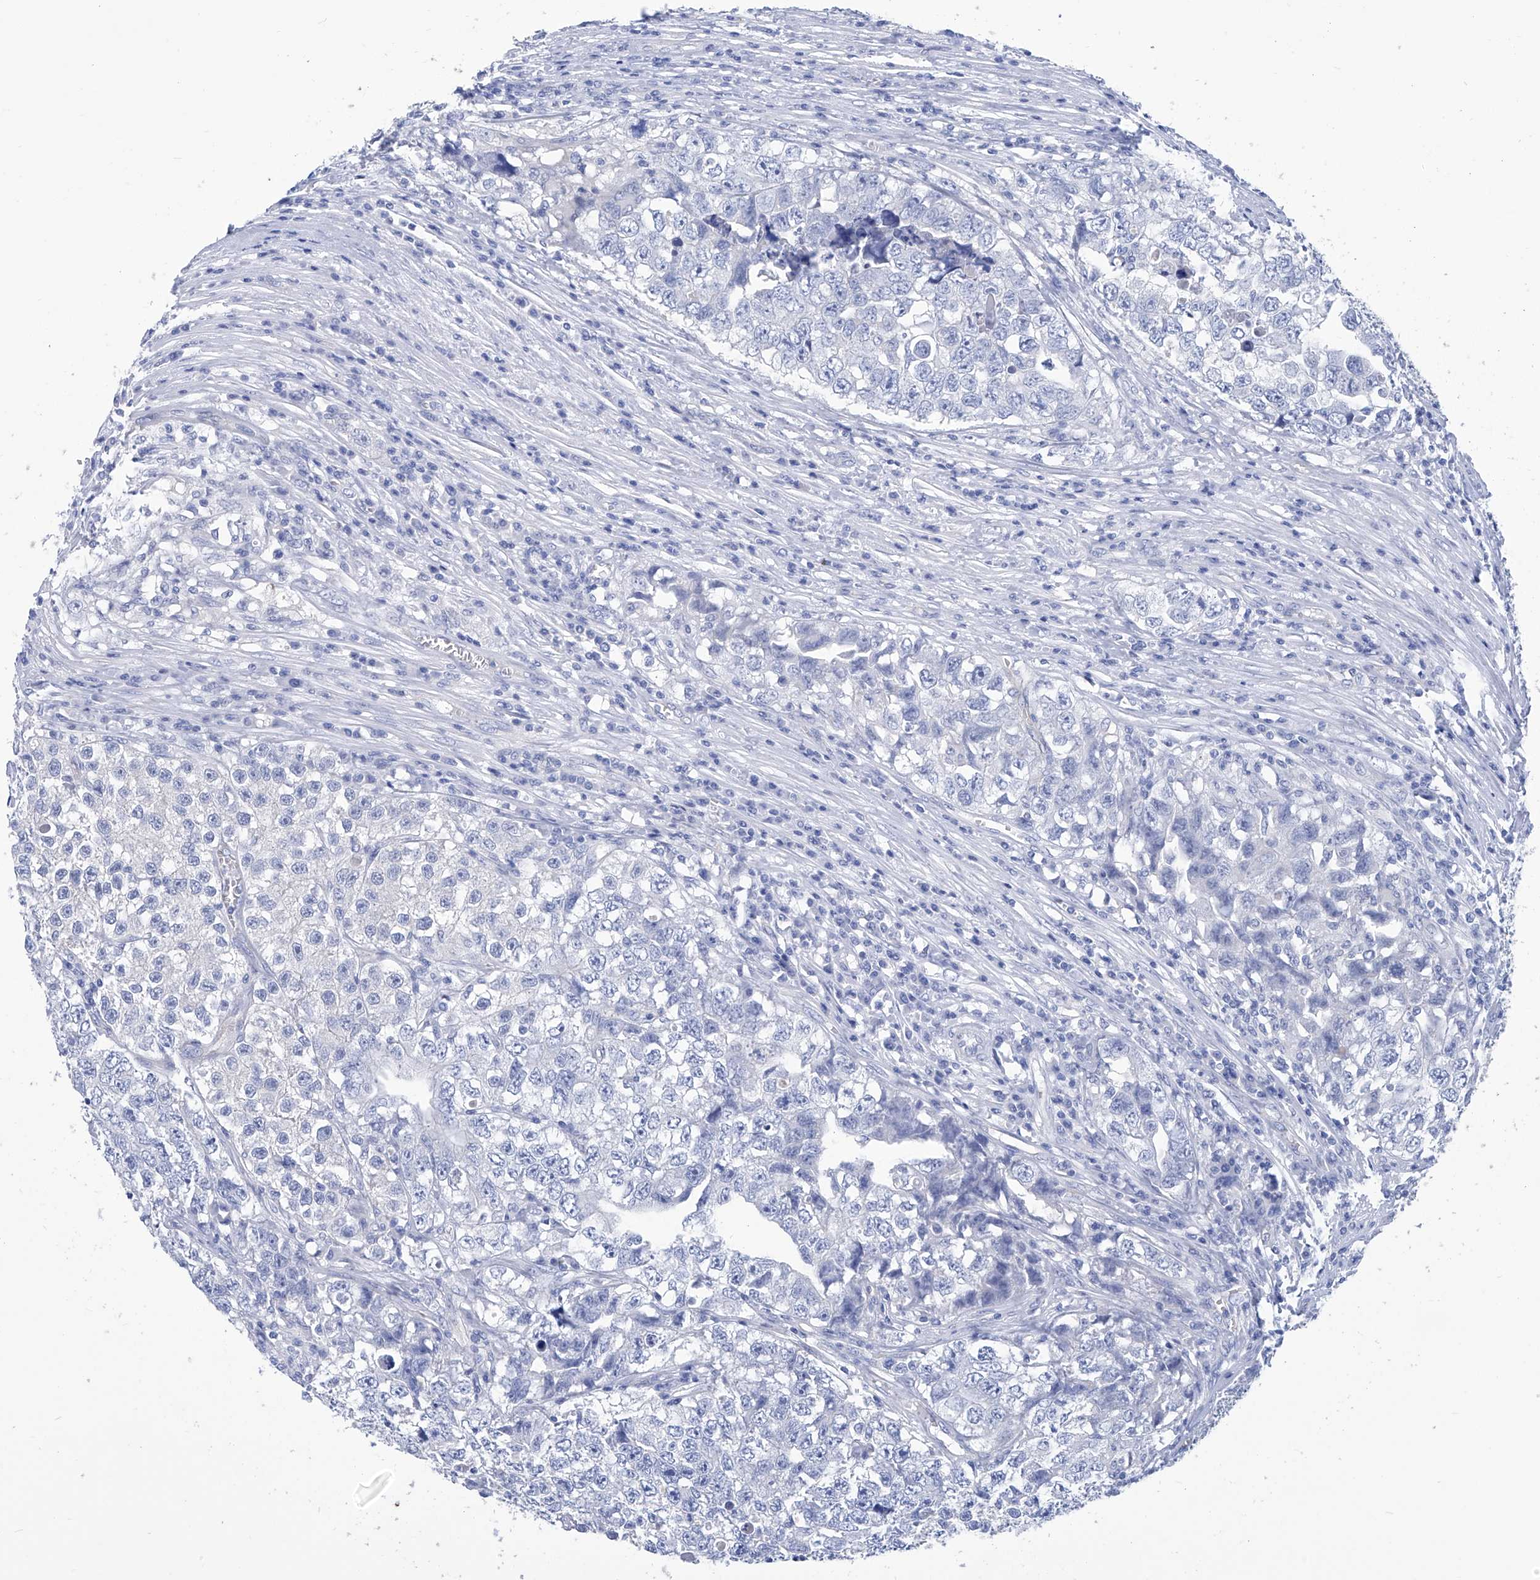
{"staining": {"intensity": "negative", "quantity": "none", "location": "none"}, "tissue": "testis cancer", "cell_type": "Tumor cells", "image_type": "cancer", "snomed": [{"axis": "morphology", "description": "Seminoma, NOS"}, {"axis": "morphology", "description": "Carcinoma, Embryonal, NOS"}, {"axis": "topography", "description": "Testis"}], "caption": "Tumor cells are negative for brown protein staining in testis cancer (embryonal carcinoma).", "gene": "SMS", "patient": {"sex": "male", "age": 43}}